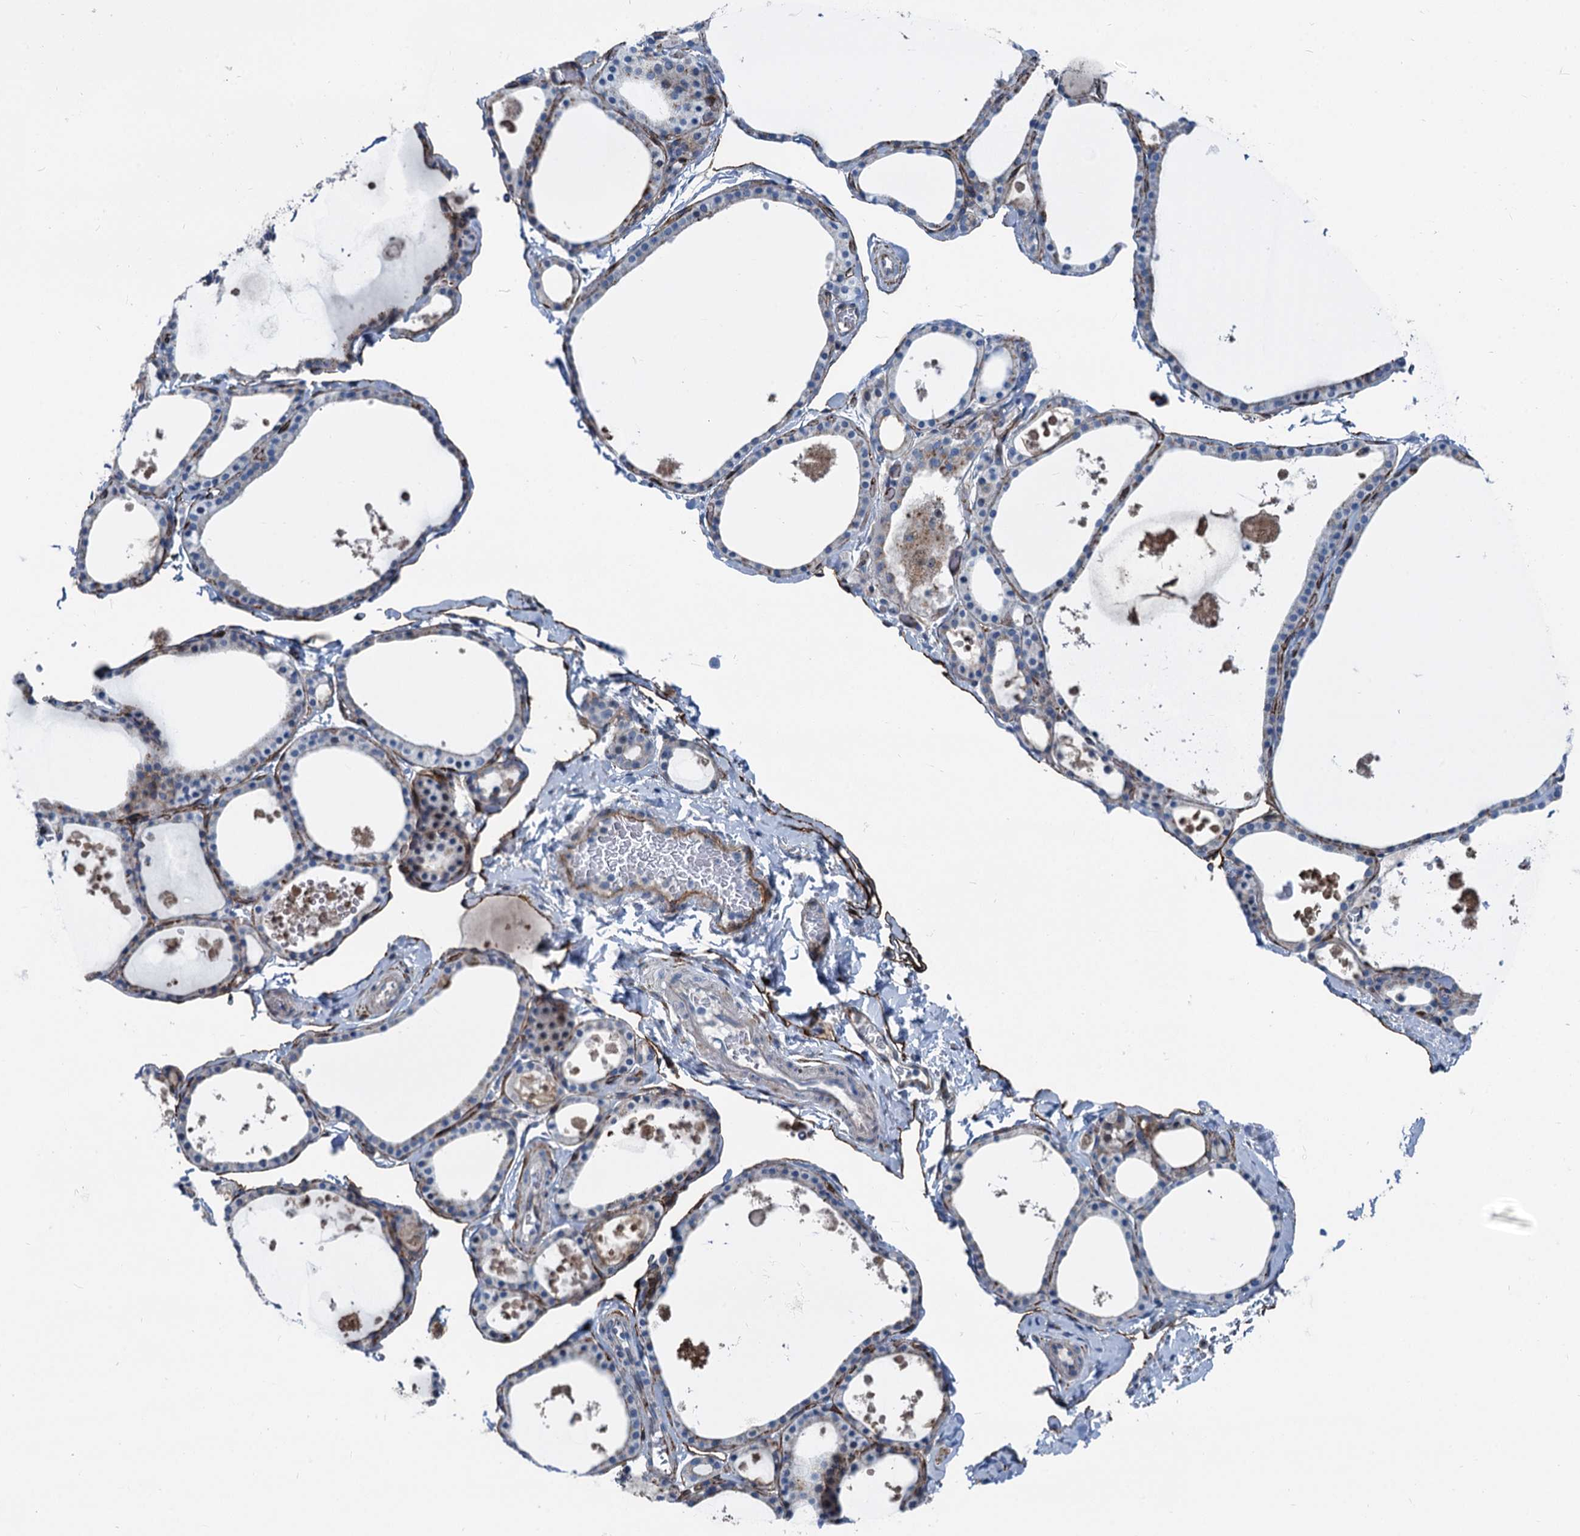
{"staining": {"intensity": "moderate", "quantity": "<25%", "location": "cytoplasmic/membranous"}, "tissue": "thyroid gland", "cell_type": "Glandular cells", "image_type": "normal", "snomed": [{"axis": "morphology", "description": "Normal tissue, NOS"}, {"axis": "topography", "description": "Thyroid gland"}], "caption": "Thyroid gland stained for a protein (brown) displays moderate cytoplasmic/membranous positive positivity in approximately <25% of glandular cells.", "gene": "ASXL3", "patient": {"sex": "male", "age": 56}}